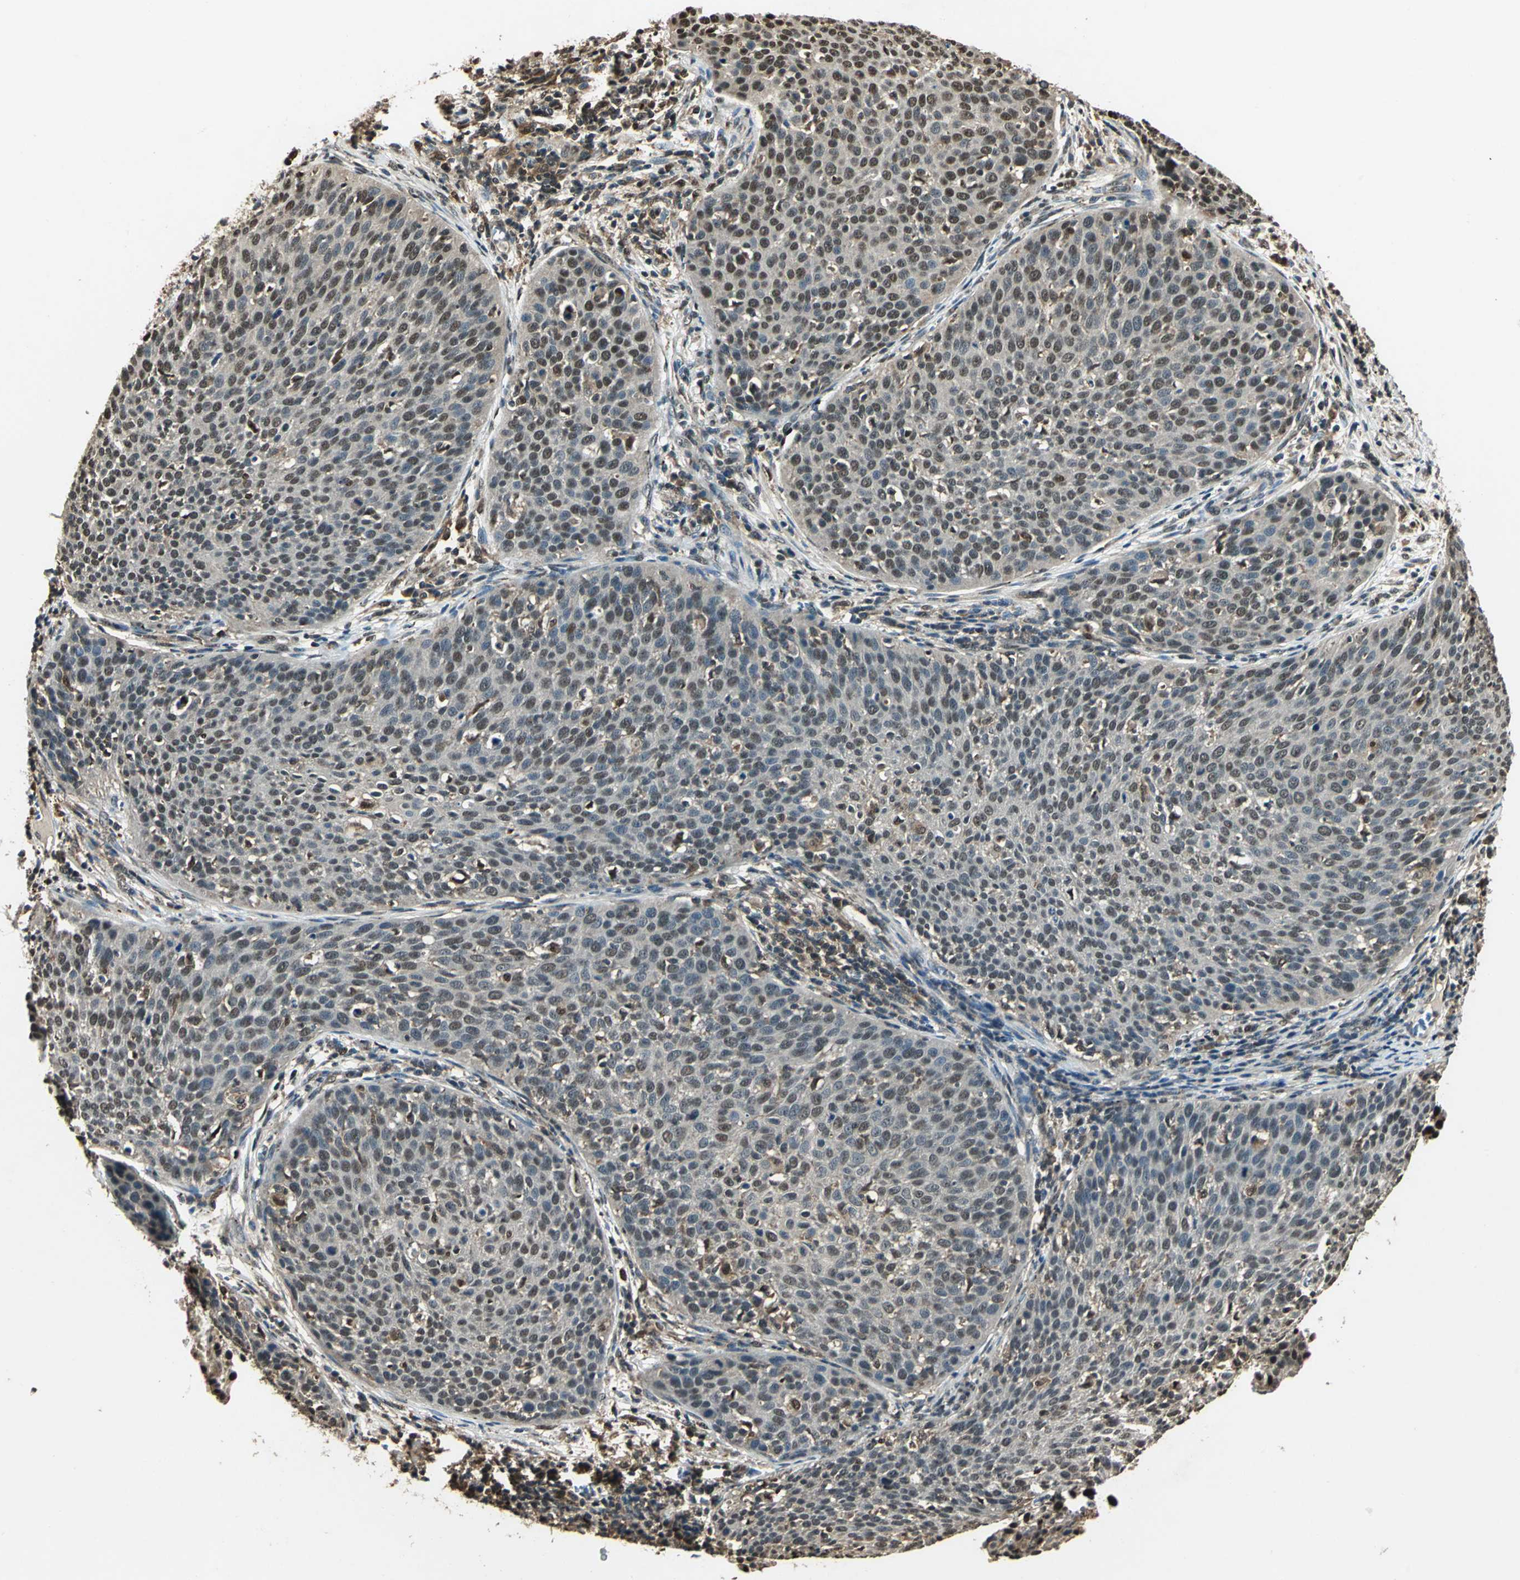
{"staining": {"intensity": "weak", "quantity": ">75%", "location": "cytoplasmic/membranous,nuclear"}, "tissue": "cervical cancer", "cell_type": "Tumor cells", "image_type": "cancer", "snomed": [{"axis": "morphology", "description": "Squamous cell carcinoma, NOS"}, {"axis": "topography", "description": "Cervix"}], "caption": "Immunohistochemical staining of human squamous cell carcinoma (cervical) exhibits low levels of weak cytoplasmic/membranous and nuclear staining in approximately >75% of tumor cells.", "gene": "PPP1R13L", "patient": {"sex": "female", "age": 38}}